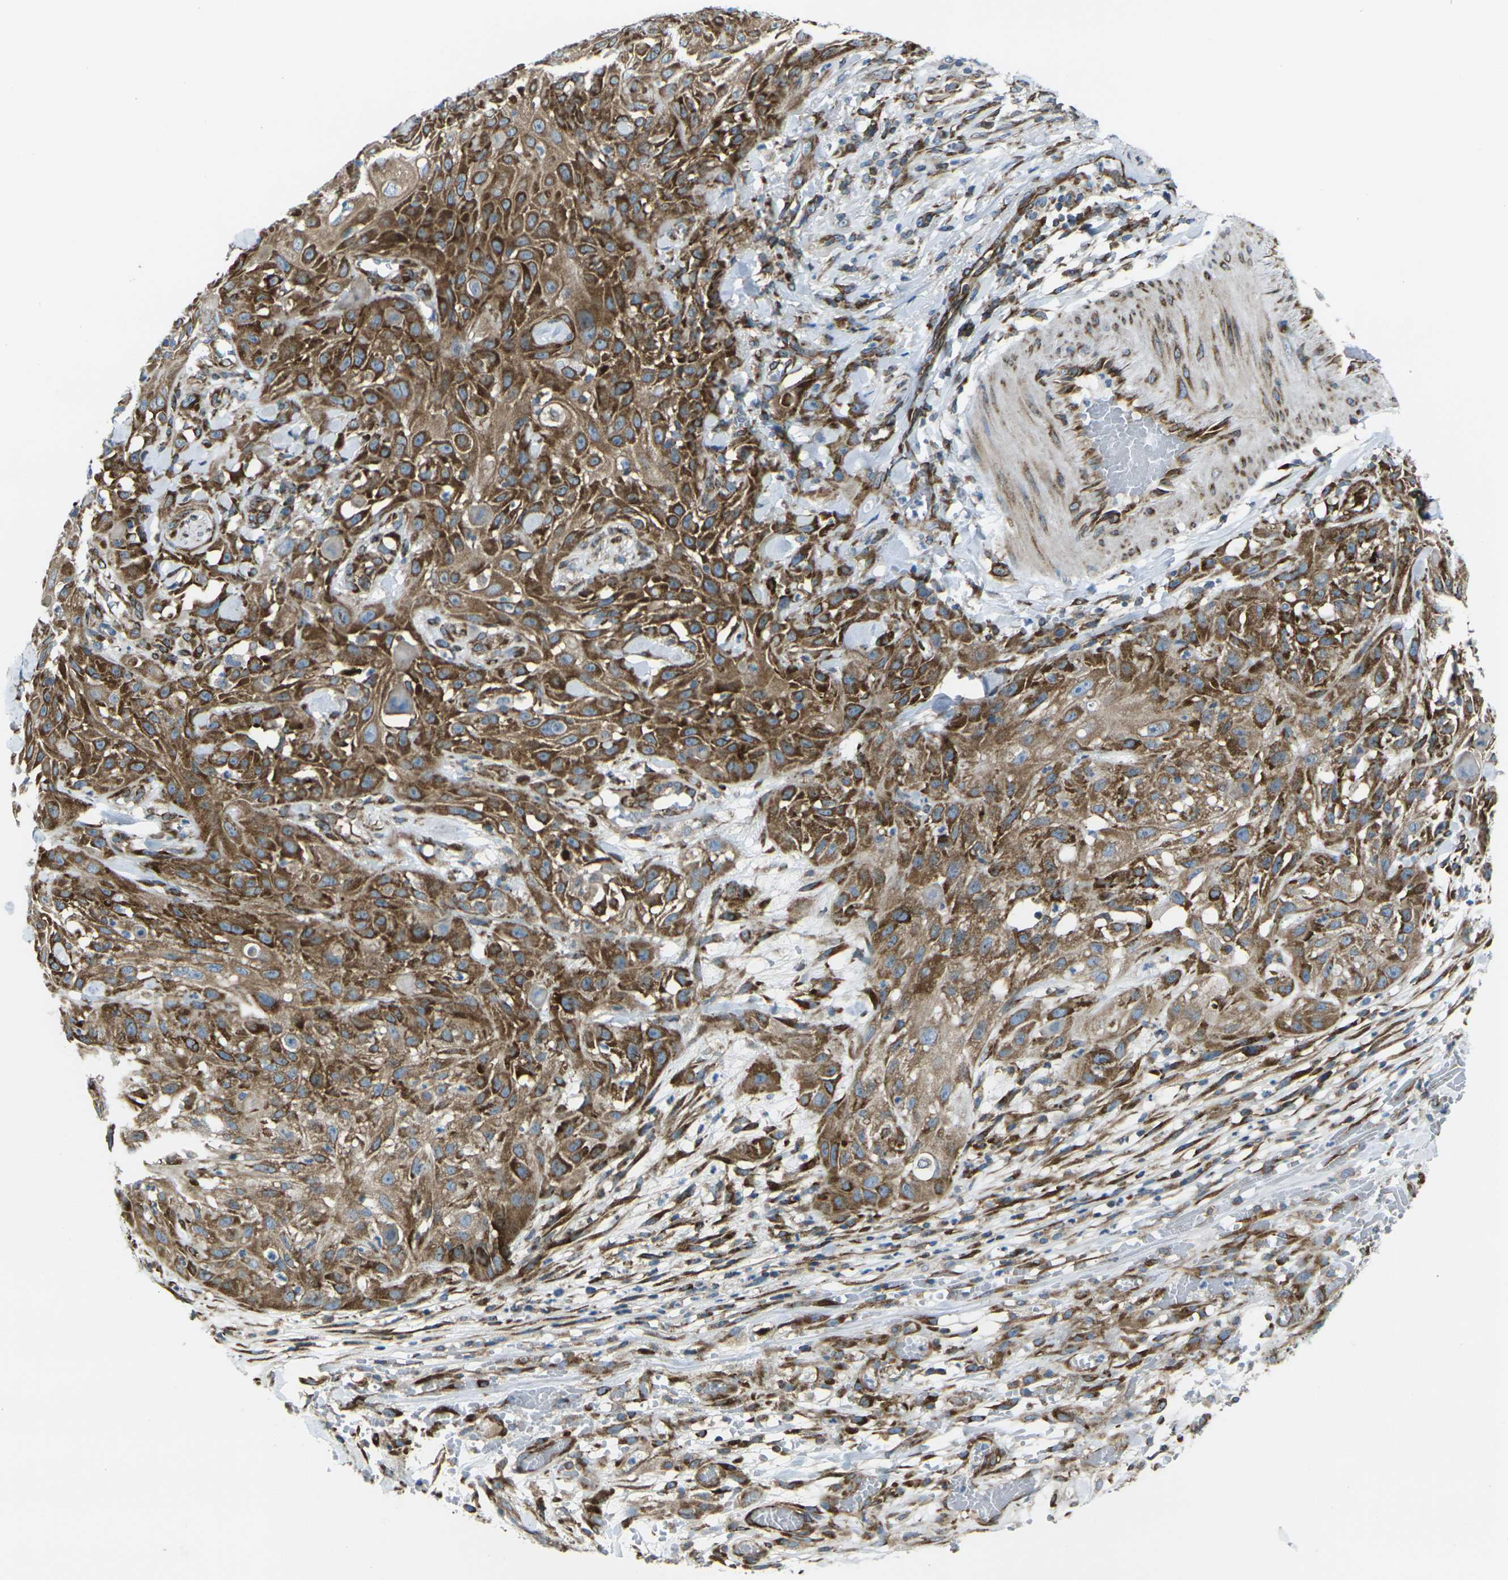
{"staining": {"intensity": "moderate", "quantity": "25%-75%", "location": "cytoplasmic/membranous"}, "tissue": "skin cancer", "cell_type": "Tumor cells", "image_type": "cancer", "snomed": [{"axis": "morphology", "description": "Squamous cell carcinoma, NOS"}, {"axis": "topography", "description": "Skin"}], "caption": "A high-resolution micrograph shows immunohistochemistry staining of skin cancer (squamous cell carcinoma), which shows moderate cytoplasmic/membranous expression in approximately 25%-75% of tumor cells.", "gene": "CELSR2", "patient": {"sex": "male", "age": 75}}